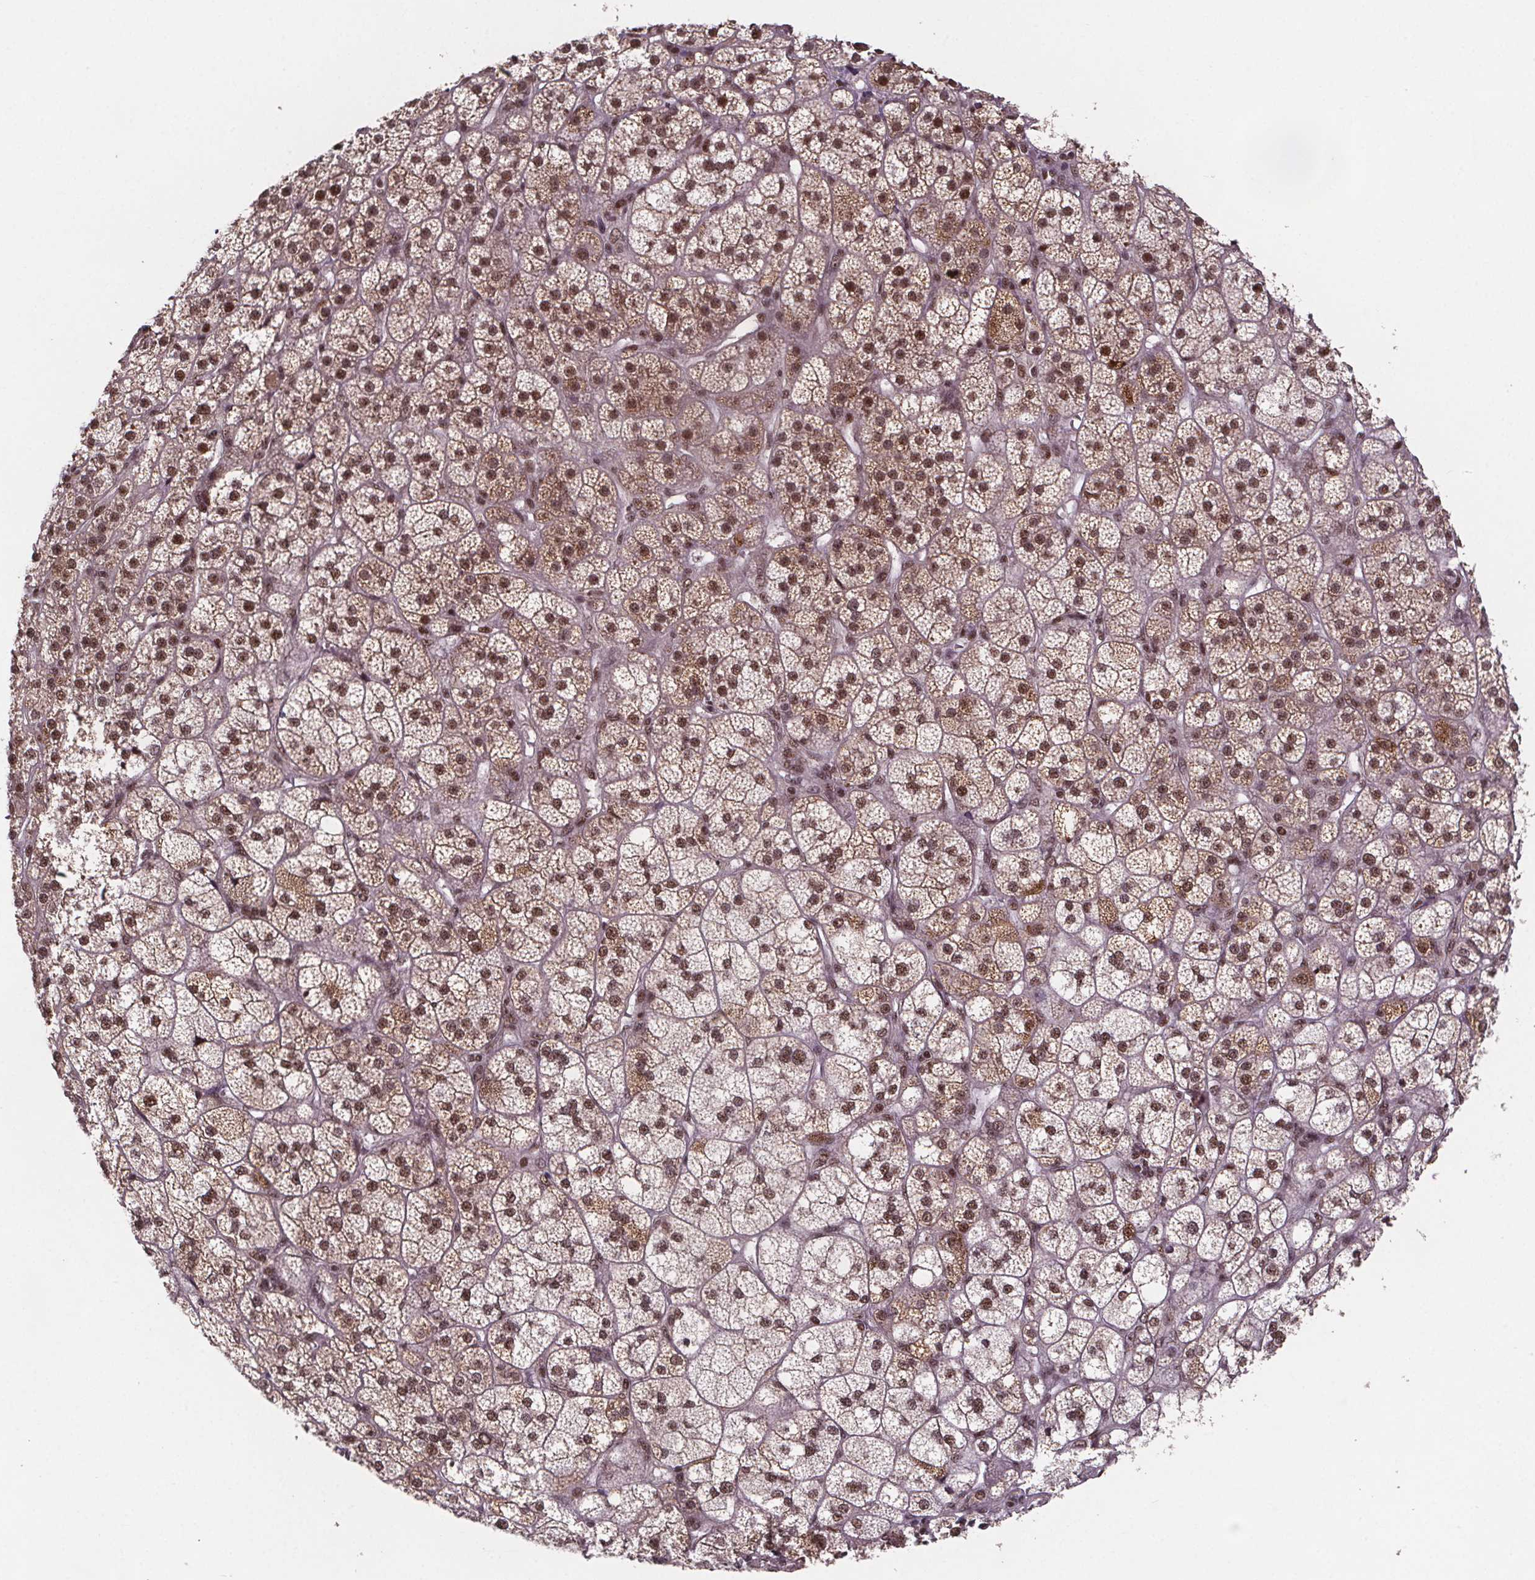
{"staining": {"intensity": "strong", "quantity": ">75%", "location": "nuclear"}, "tissue": "adrenal gland", "cell_type": "Glandular cells", "image_type": "normal", "snomed": [{"axis": "morphology", "description": "Normal tissue, NOS"}, {"axis": "topography", "description": "Adrenal gland"}], "caption": "Immunohistochemical staining of normal adrenal gland demonstrates >75% levels of strong nuclear protein expression in approximately >75% of glandular cells.", "gene": "JARID2", "patient": {"sex": "female", "age": 60}}